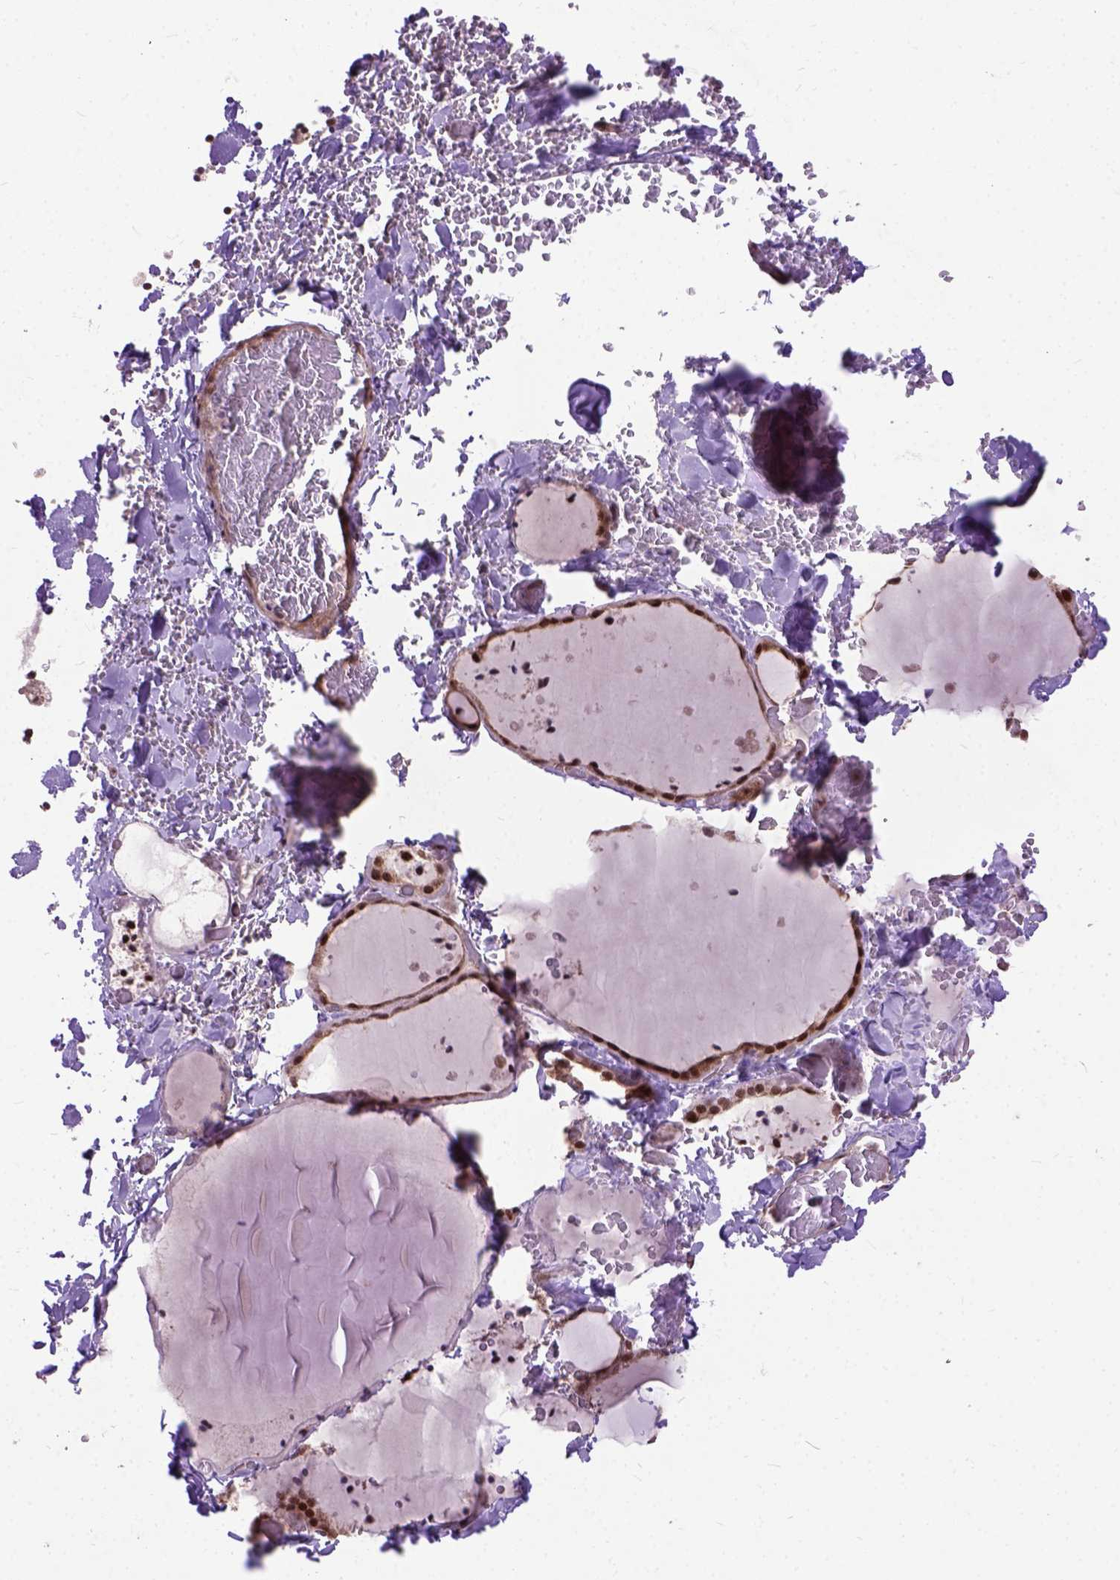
{"staining": {"intensity": "strong", "quantity": ">75%", "location": "nuclear"}, "tissue": "thyroid gland", "cell_type": "Glandular cells", "image_type": "normal", "snomed": [{"axis": "morphology", "description": "Normal tissue, NOS"}, {"axis": "topography", "description": "Thyroid gland"}], "caption": "Immunohistochemistry (IHC) image of unremarkable thyroid gland stained for a protein (brown), which displays high levels of strong nuclear staining in about >75% of glandular cells.", "gene": "ZNF630", "patient": {"sex": "female", "age": 36}}